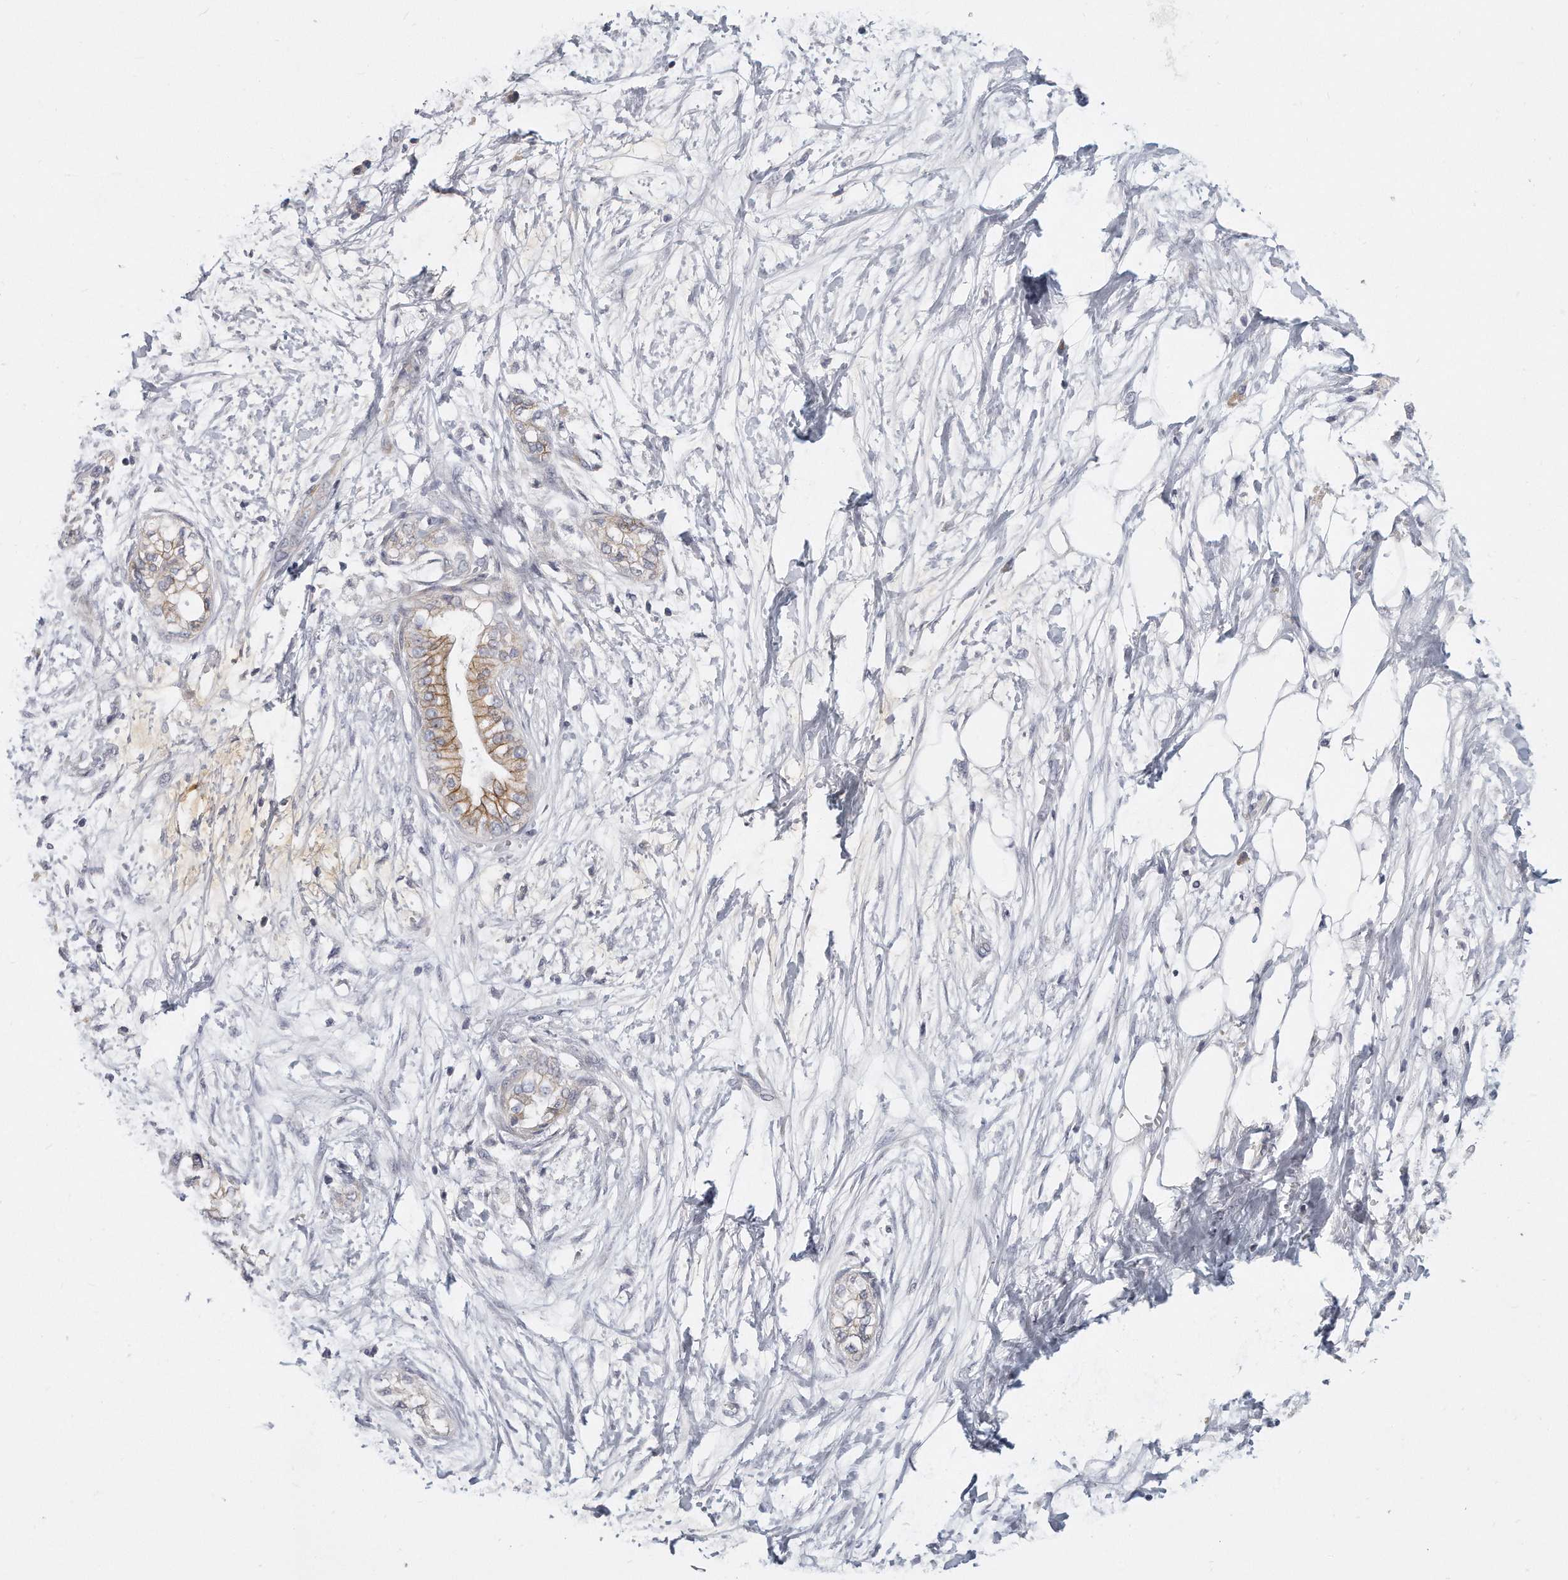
{"staining": {"intensity": "moderate", "quantity": "25%-75%", "location": "cytoplasmic/membranous"}, "tissue": "pancreatic cancer", "cell_type": "Tumor cells", "image_type": "cancer", "snomed": [{"axis": "morphology", "description": "Adenocarcinoma, NOS"}, {"axis": "topography", "description": "Pancreas"}], "caption": "Moderate cytoplasmic/membranous protein expression is identified in approximately 25%-75% of tumor cells in adenocarcinoma (pancreatic).", "gene": "PLEKHA6", "patient": {"sex": "male", "age": 68}}